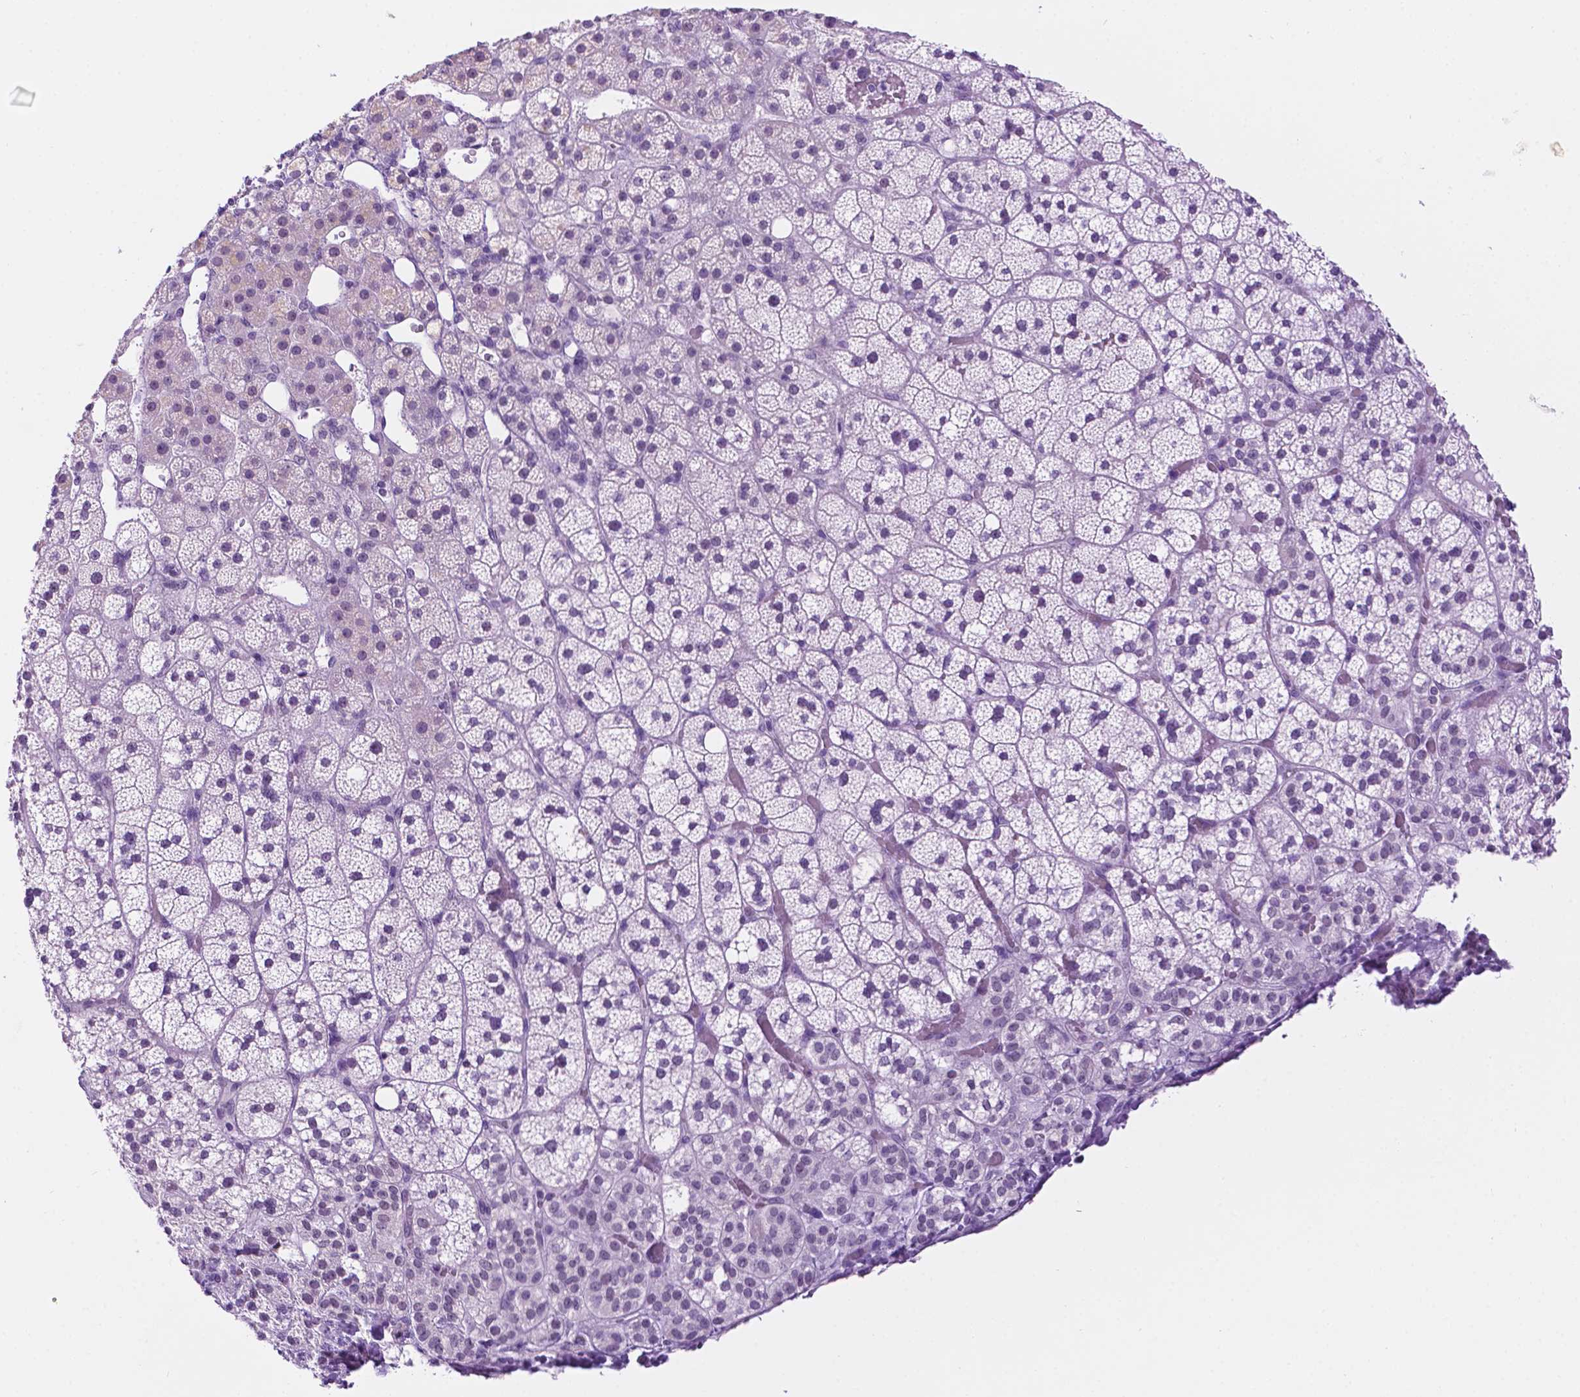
{"staining": {"intensity": "negative", "quantity": "none", "location": "none"}, "tissue": "adrenal gland", "cell_type": "Glandular cells", "image_type": "normal", "snomed": [{"axis": "morphology", "description": "Normal tissue, NOS"}, {"axis": "topography", "description": "Adrenal gland"}], "caption": "IHC of benign adrenal gland exhibits no positivity in glandular cells.", "gene": "TACSTD2", "patient": {"sex": "male", "age": 53}}